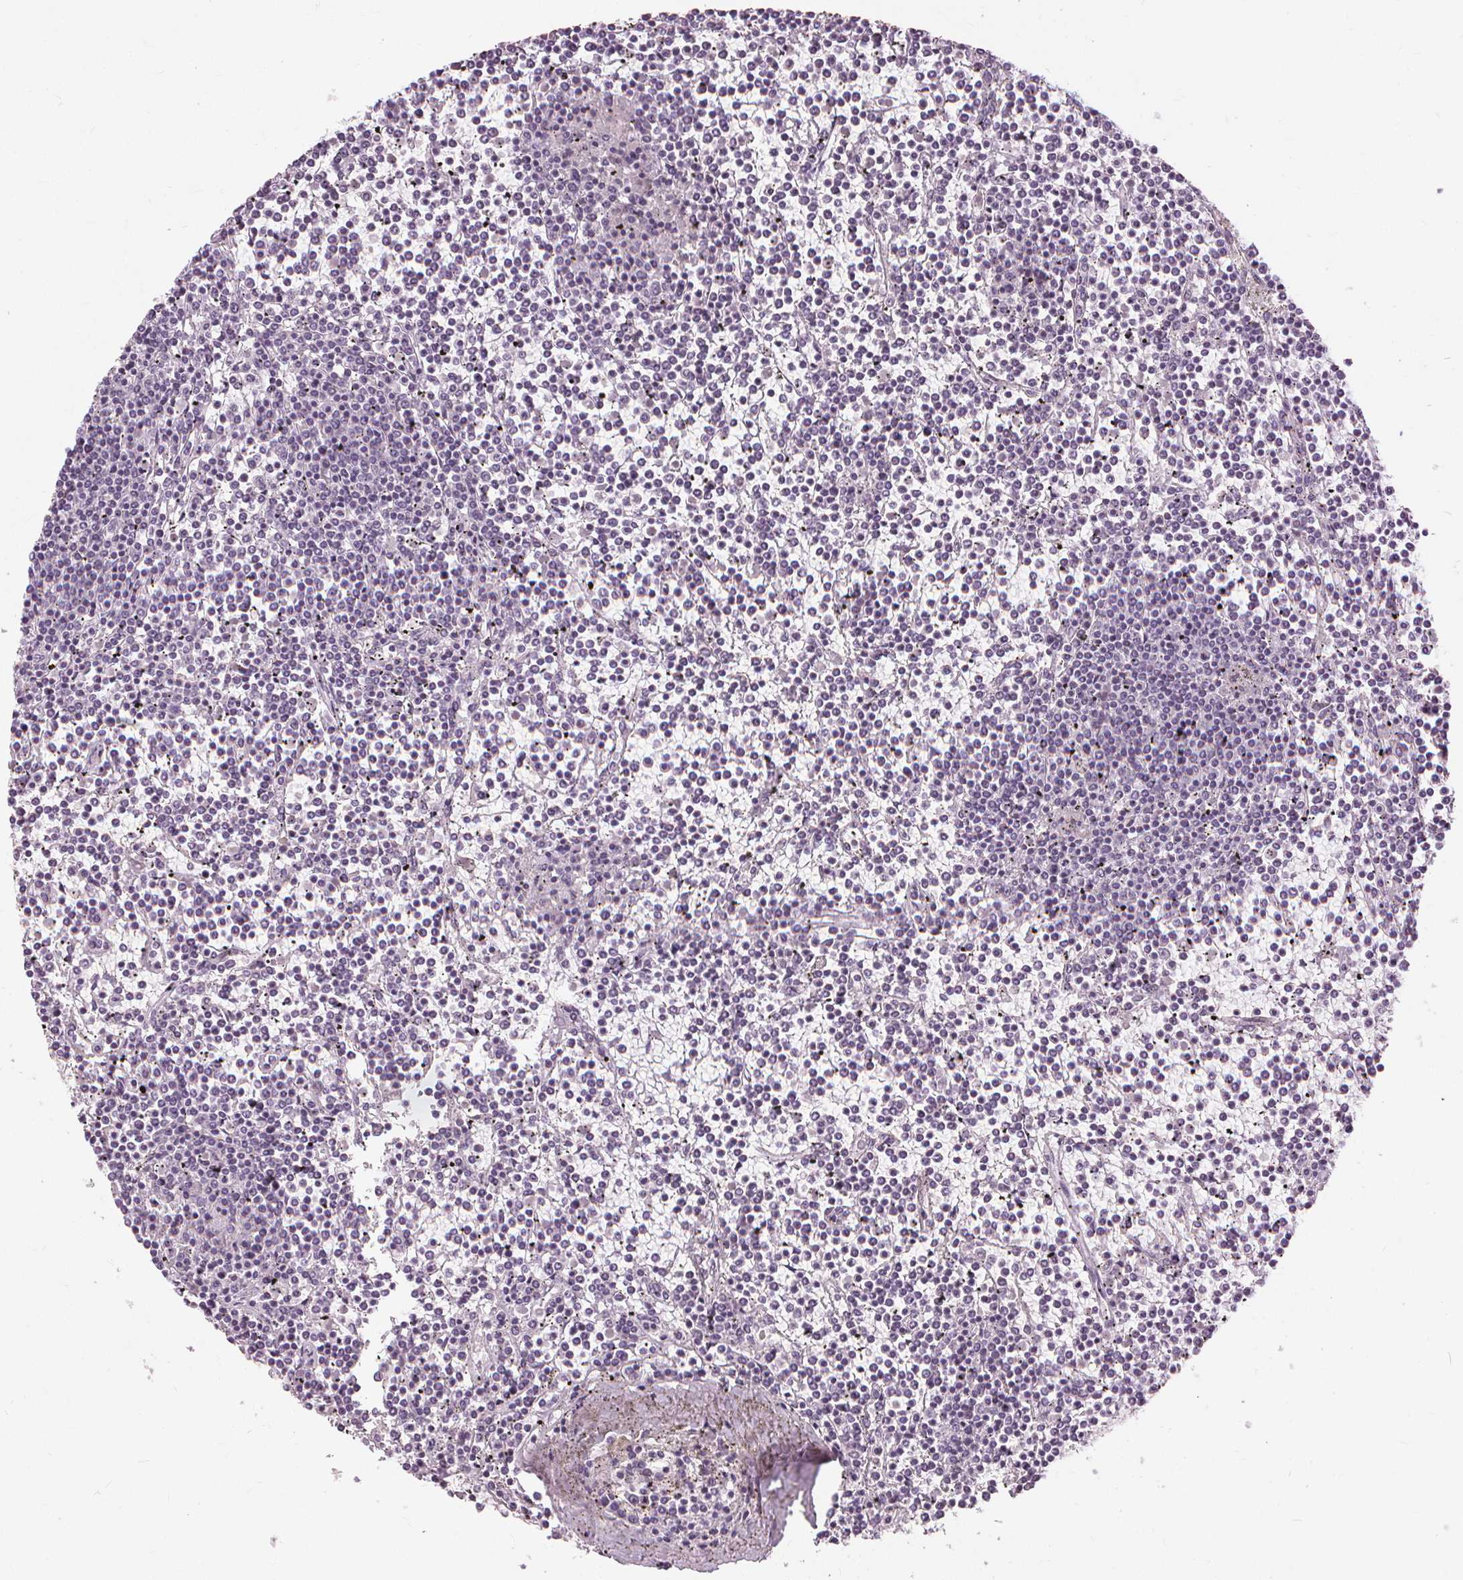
{"staining": {"intensity": "negative", "quantity": "none", "location": "none"}, "tissue": "lymphoma", "cell_type": "Tumor cells", "image_type": "cancer", "snomed": [{"axis": "morphology", "description": "Malignant lymphoma, non-Hodgkin's type, Low grade"}, {"axis": "topography", "description": "Spleen"}], "caption": "Low-grade malignant lymphoma, non-Hodgkin's type was stained to show a protein in brown. There is no significant positivity in tumor cells. The staining was performed using DAB to visualize the protein expression in brown, while the nuclei were stained in blue with hematoxylin (Magnification: 20x).", "gene": "SFTPD", "patient": {"sex": "female", "age": 19}}